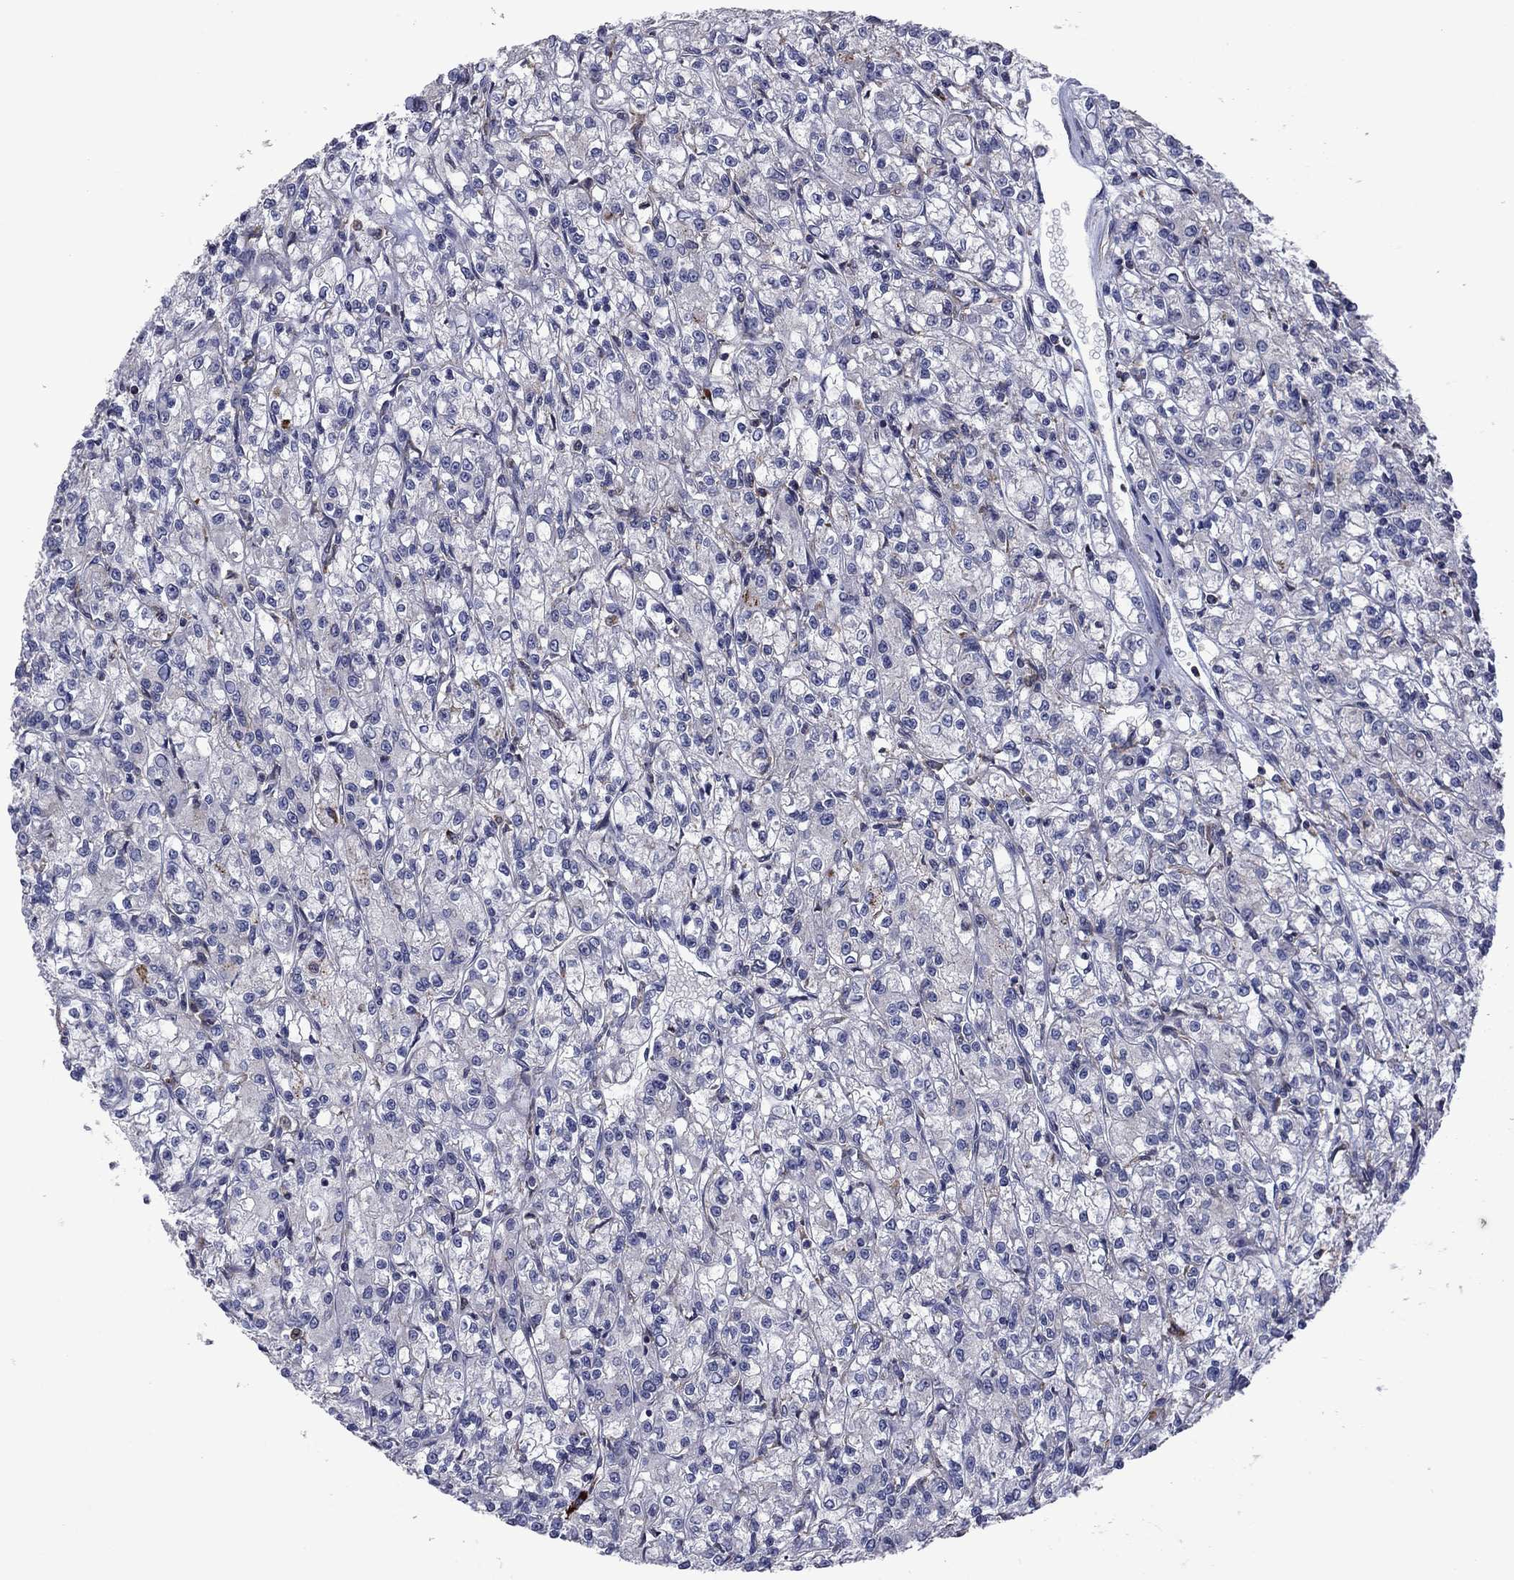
{"staining": {"intensity": "negative", "quantity": "none", "location": "none"}, "tissue": "renal cancer", "cell_type": "Tumor cells", "image_type": "cancer", "snomed": [{"axis": "morphology", "description": "Adenocarcinoma, NOS"}, {"axis": "topography", "description": "Kidney"}], "caption": "IHC of adenocarcinoma (renal) shows no positivity in tumor cells.", "gene": "MEA1", "patient": {"sex": "female", "age": 59}}